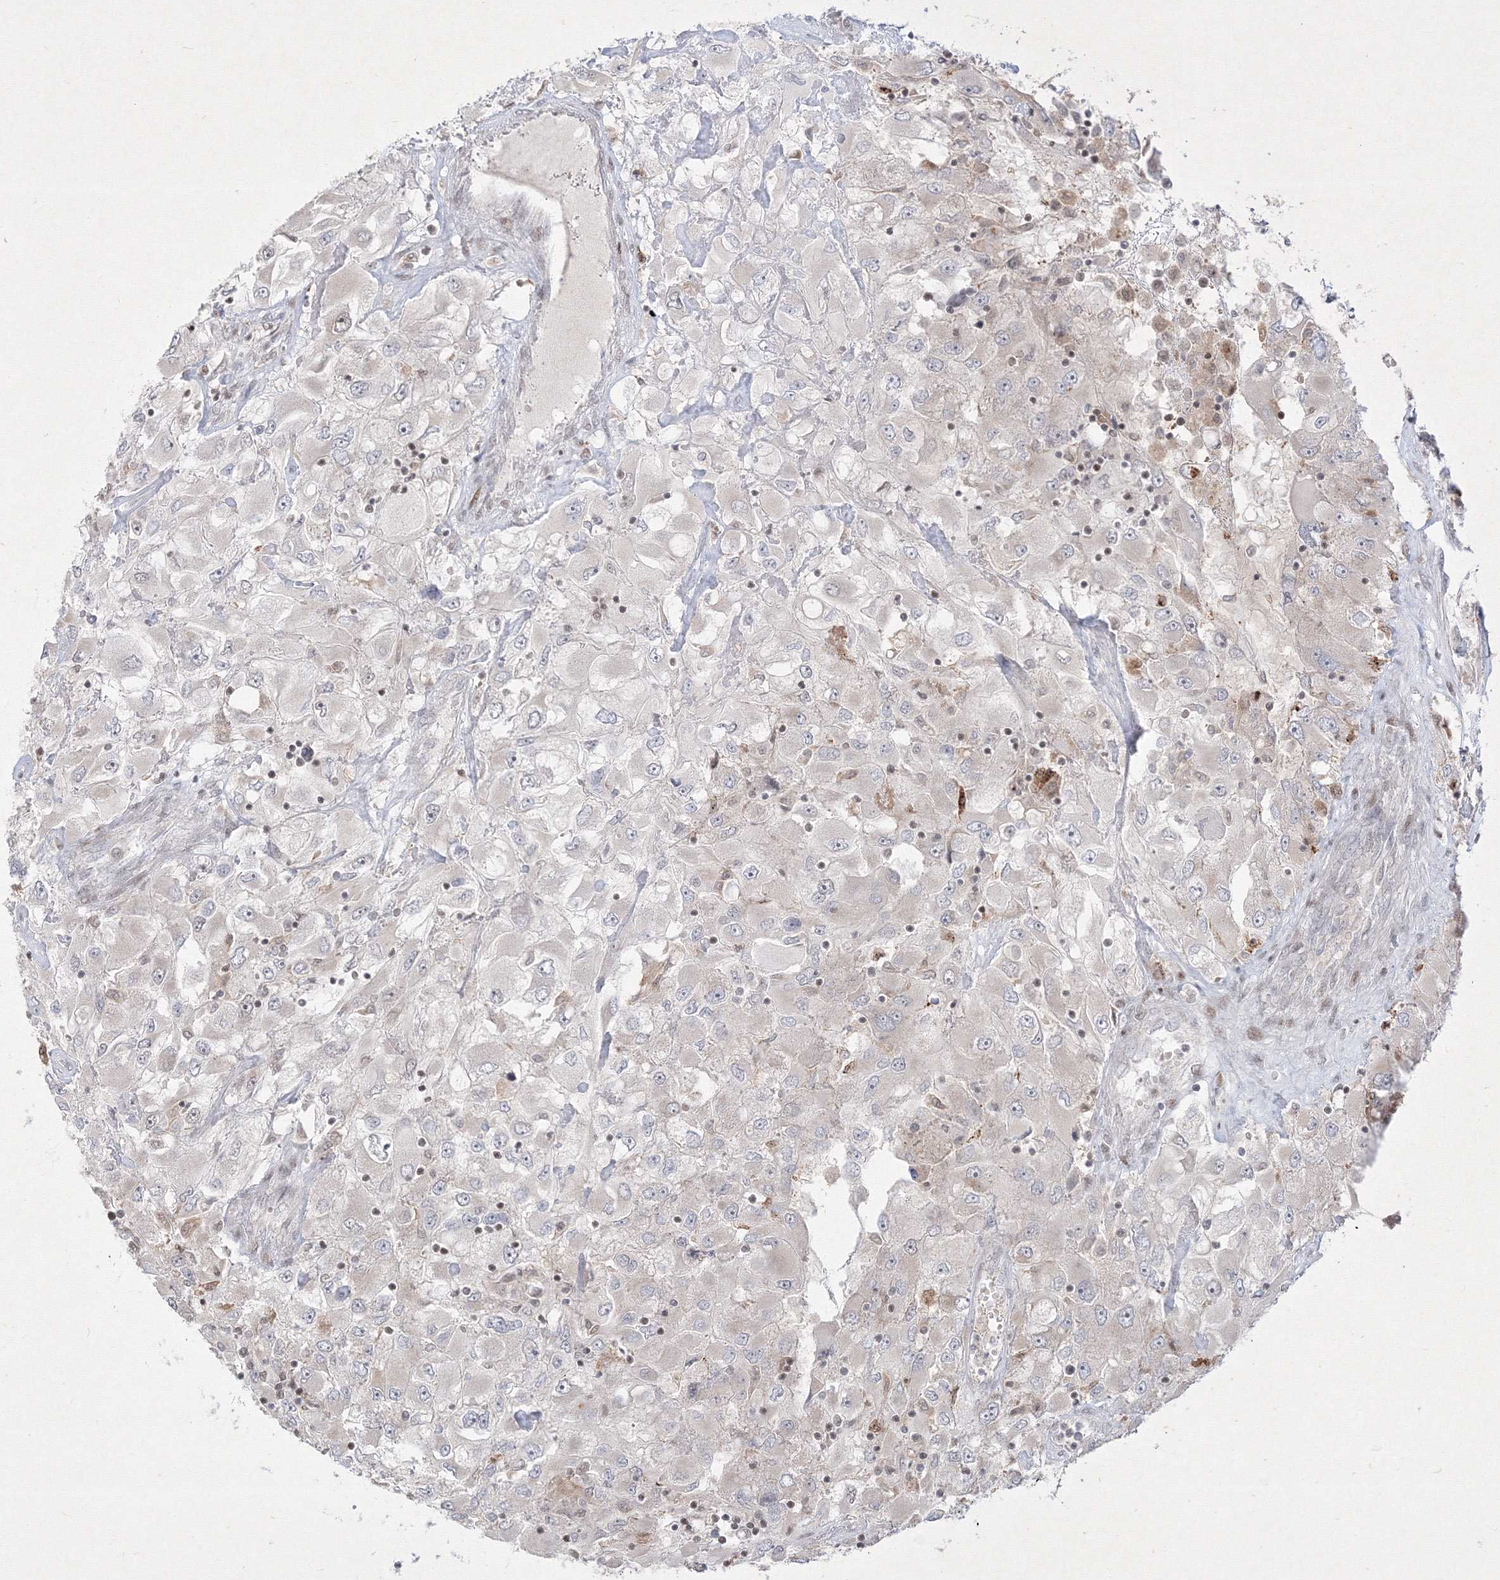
{"staining": {"intensity": "negative", "quantity": "none", "location": "none"}, "tissue": "renal cancer", "cell_type": "Tumor cells", "image_type": "cancer", "snomed": [{"axis": "morphology", "description": "Adenocarcinoma, NOS"}, {"axis": "topography", "description": "Kidney"}], "caption": "High power microscopy histopathology image of an immunohistochemistry photomicrograph of adenocarcinoma (renal), revealing no significant staining in tumor cells.", "gene": "TAB1", "patient": {"sex": "female", "age": 52}}